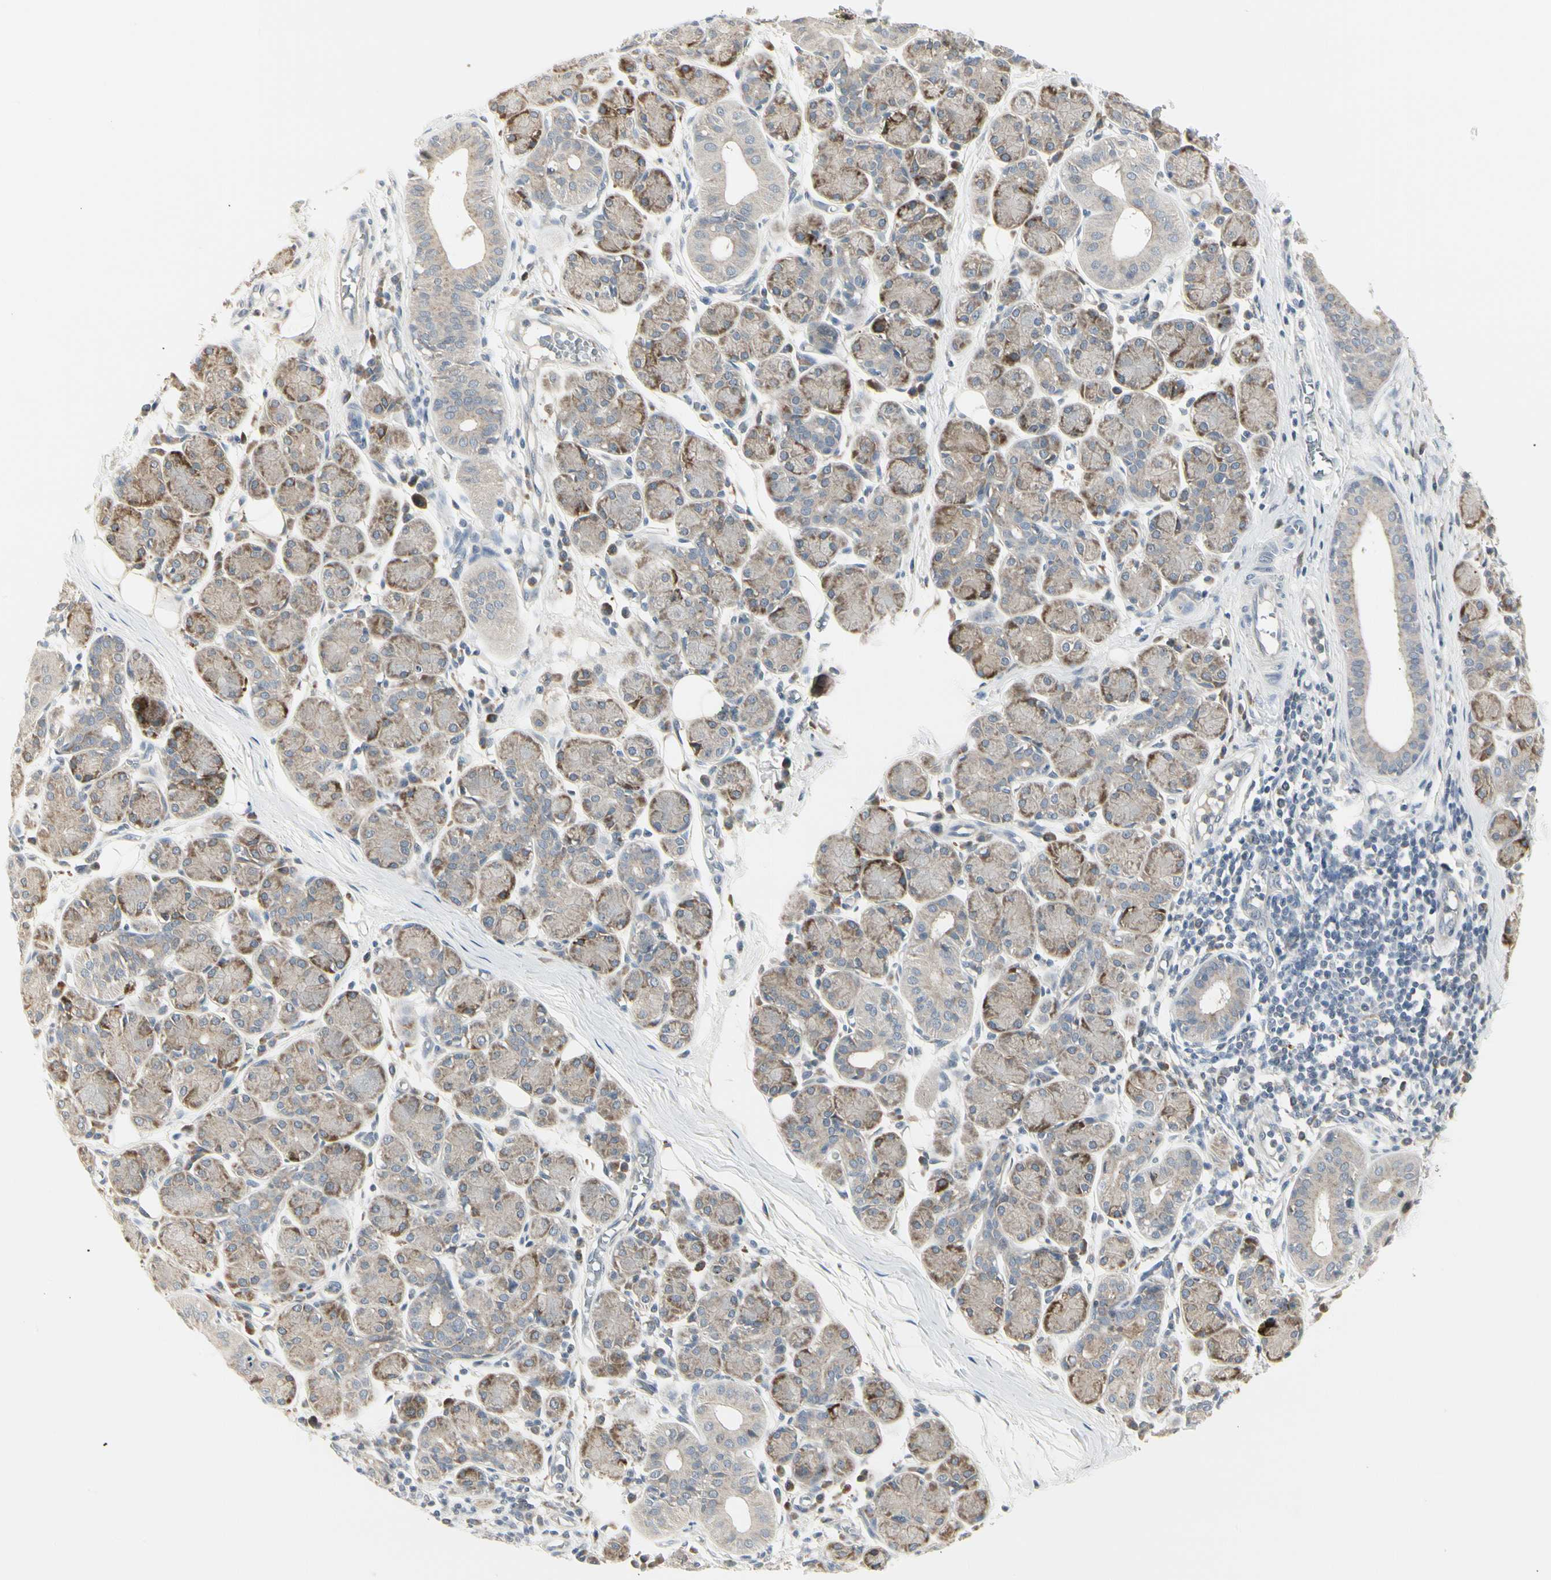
{"staining": {"intensity": "weak", "quantity": "25%-75%", "location": "cytoplasmic/membranous"}, "tissue": "salivary gland", "cell_type": "Glandular cells", "image_type": "normal", "snomed": [{"axis": "morphology", "description": "Normal tissue, NOS"}, {"axis": "morphology", "description": "Inflammation, NOS"}, {"axis": "topography", "description": "Lymph node"}, {"axis": "topography", "description": "Salivary gland"}], "caption": "Protein analysis of unremarkable salivary gland shows weak cytoplasmic/membranous positivity in about 25%-75% of glandular cells. (Brightfield microscopy of DAB IHC at high magnification).", "gene": "GRN", "patient": {"sex": "male", "age": 3}}